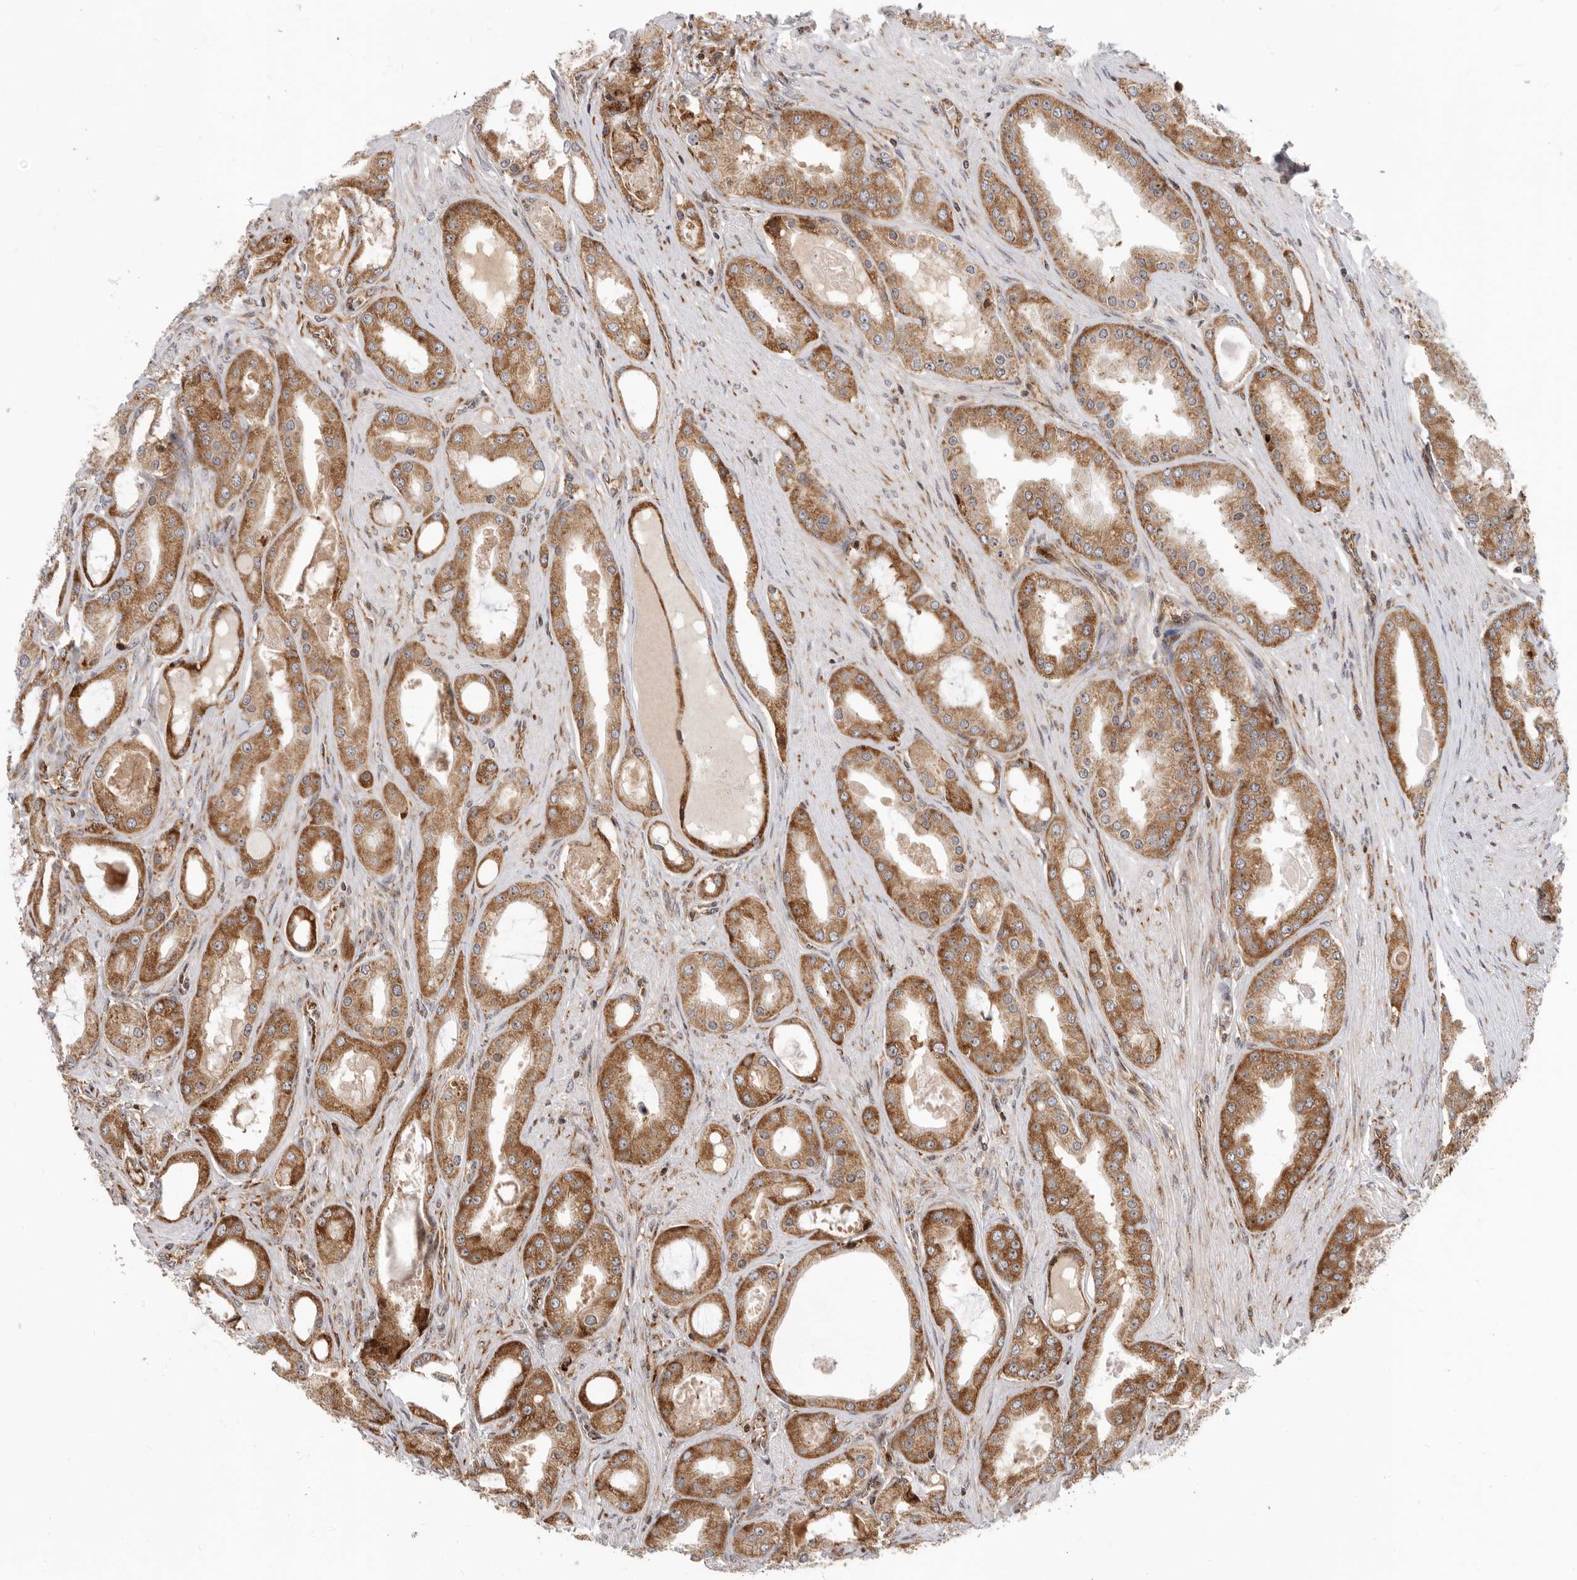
{"staining": {"intensity": "moderate", "quantity": ">75%", "location": "cytoplasmic/membranous"}, "tissue": "prostate cancer", "cell_type": "Tumor cells", "image_type": "cancer", "snomed": [{"axis": "morphology", "description": "Adenocarcinoma, High grade"}, {"axis": "topography", "description": "Prostate"}], "caption": "A photomicrograph showing moderate cytoplasmic/membranous expression in approximately >75% of tumor cells in prostate cancer, as visualized by brown immunohistochemical staining.", "gene": "FZD3", "patient": {"sex": "male", "age": 60}}